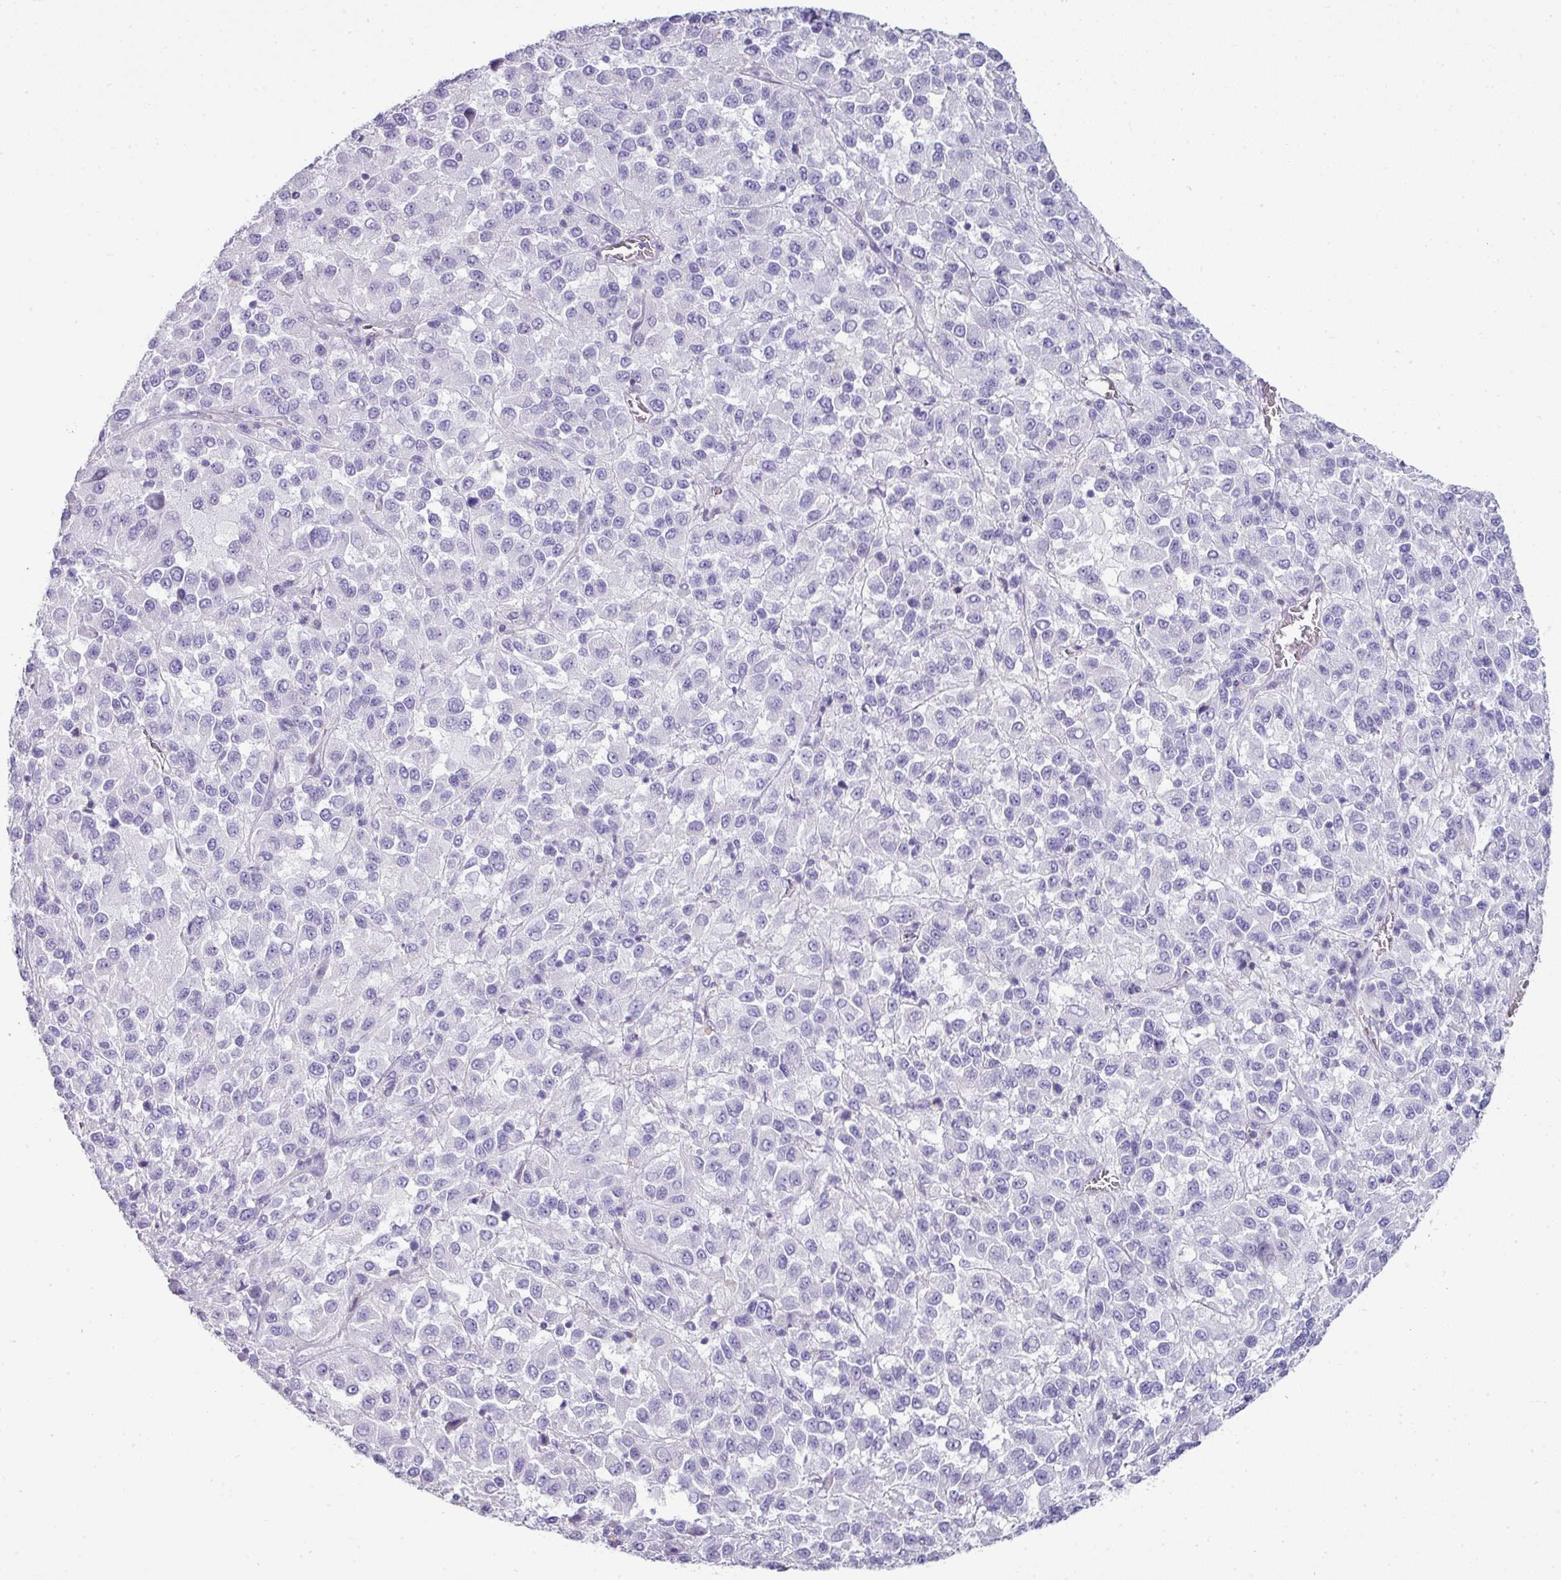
{"staining": {"intensity": "negative", "quantity": "none", "location": "none"}, "tissue": "melanoma", "cell_type": "Tumor cells", "image_type": "cancer", "snomed": [{"axis": "morphology", "description": "Malignant melanoma, Metastatic site"}, {"axis": "topography", "description": "Lung"}], "caption": "Immunohistochemical staining of human melanoma shows no significant expression in tumor cells. Nuclei are stained in blue.", "gene": "ZNF568", "patient": {"sex": "male", "age": 64}}